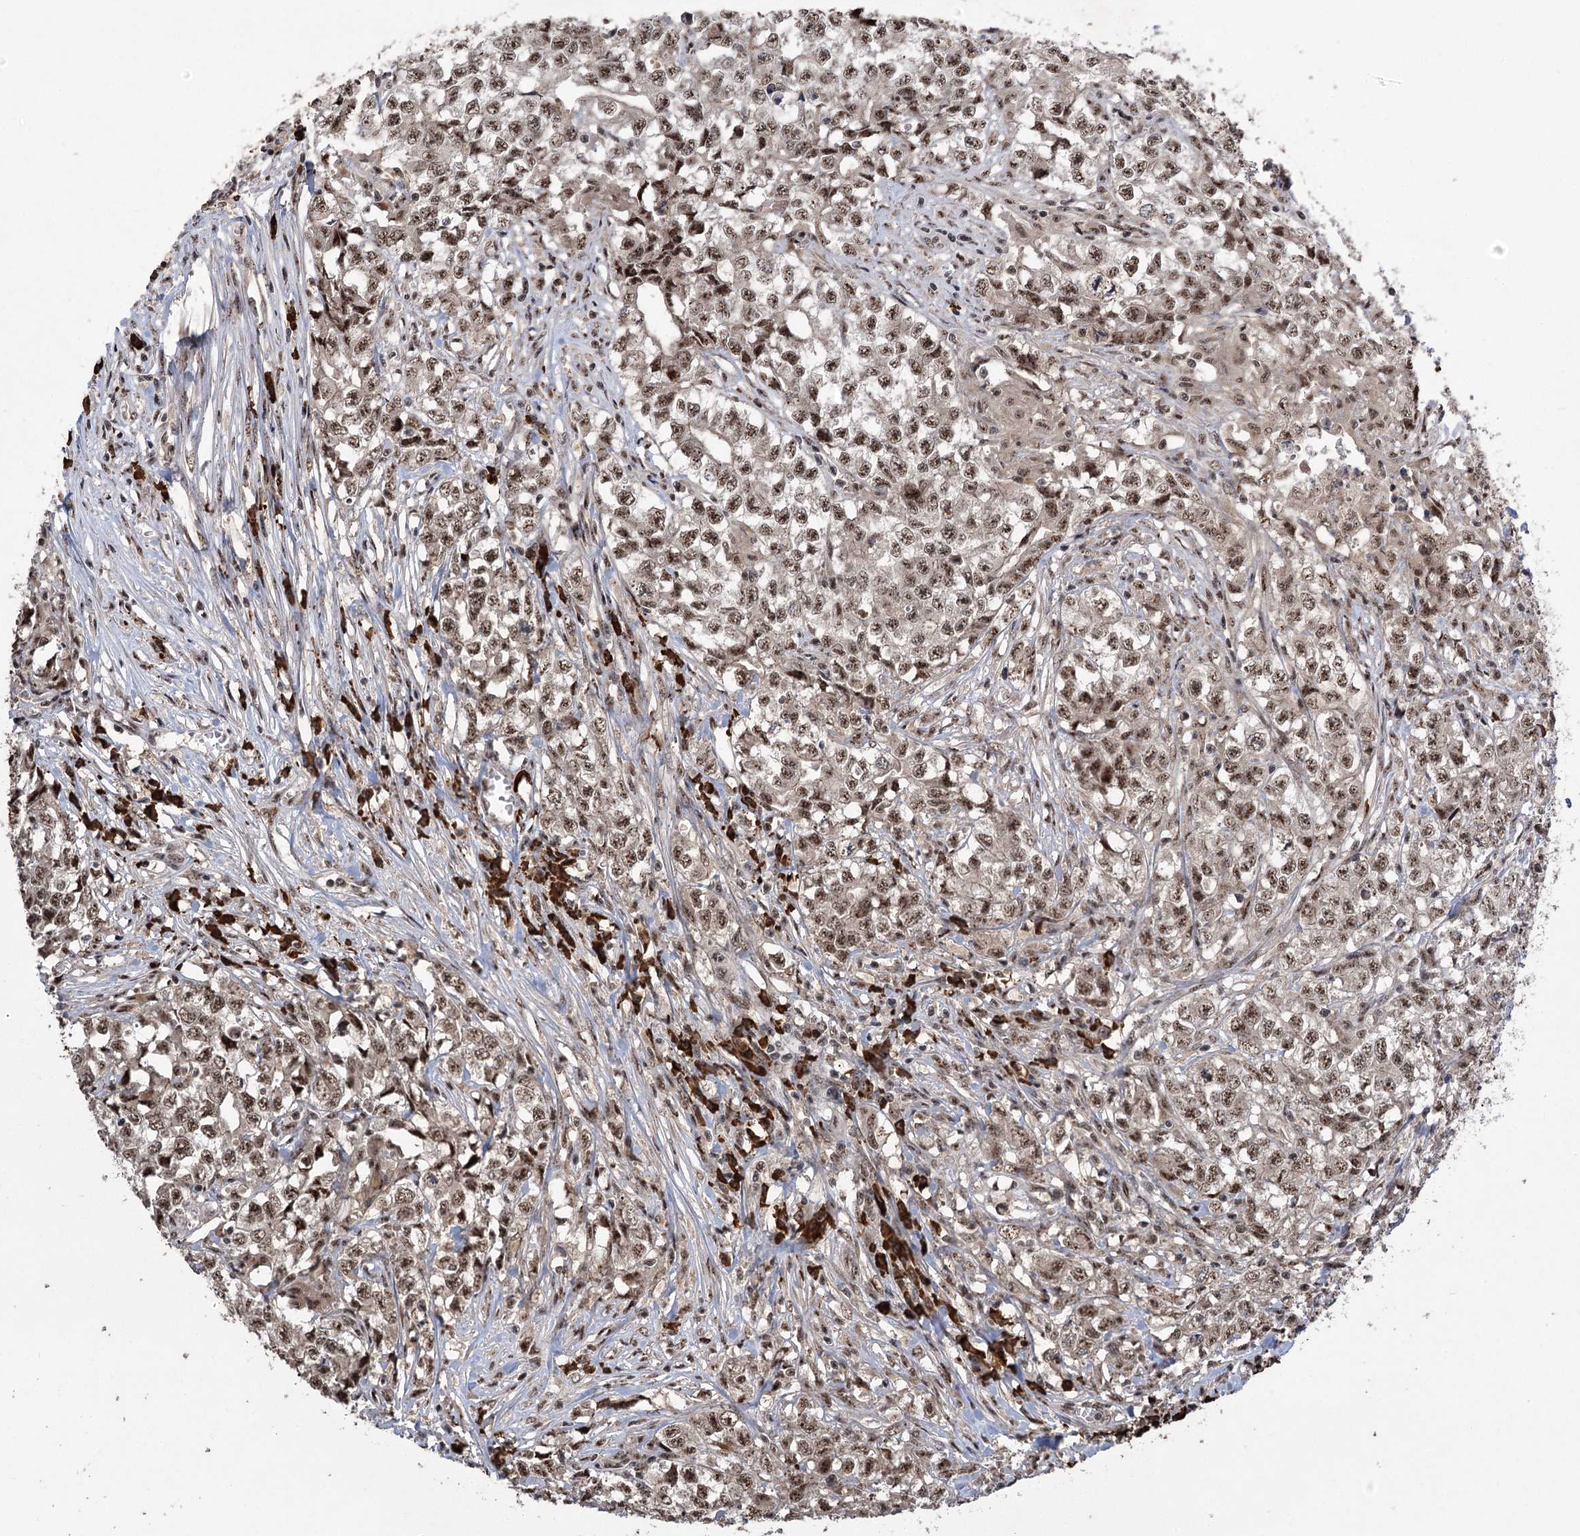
{"staining": {"intensity": "moderate", "quantity": ">75%", "location": "nuclear"}, "tissue": "testis cancer", "cell_type": "Tumor cells", "image_type": "cancer", "snomed": [{"axis": "morphology", "description": "Seminoma, NOS"}, {"axis": "morphology", "description": "Carcinoma, Embryonal, NOS"}, {"axis": "topography", "description": "Testis"}], "caption": "Testis cancer (seminoma) stained for a protein (brown) demonstrates moderate nuclear positive expression in approximately >75% of tumor cells.", "gene": "PYROXD1", "patient": {"sex": "male", "age": 43}}